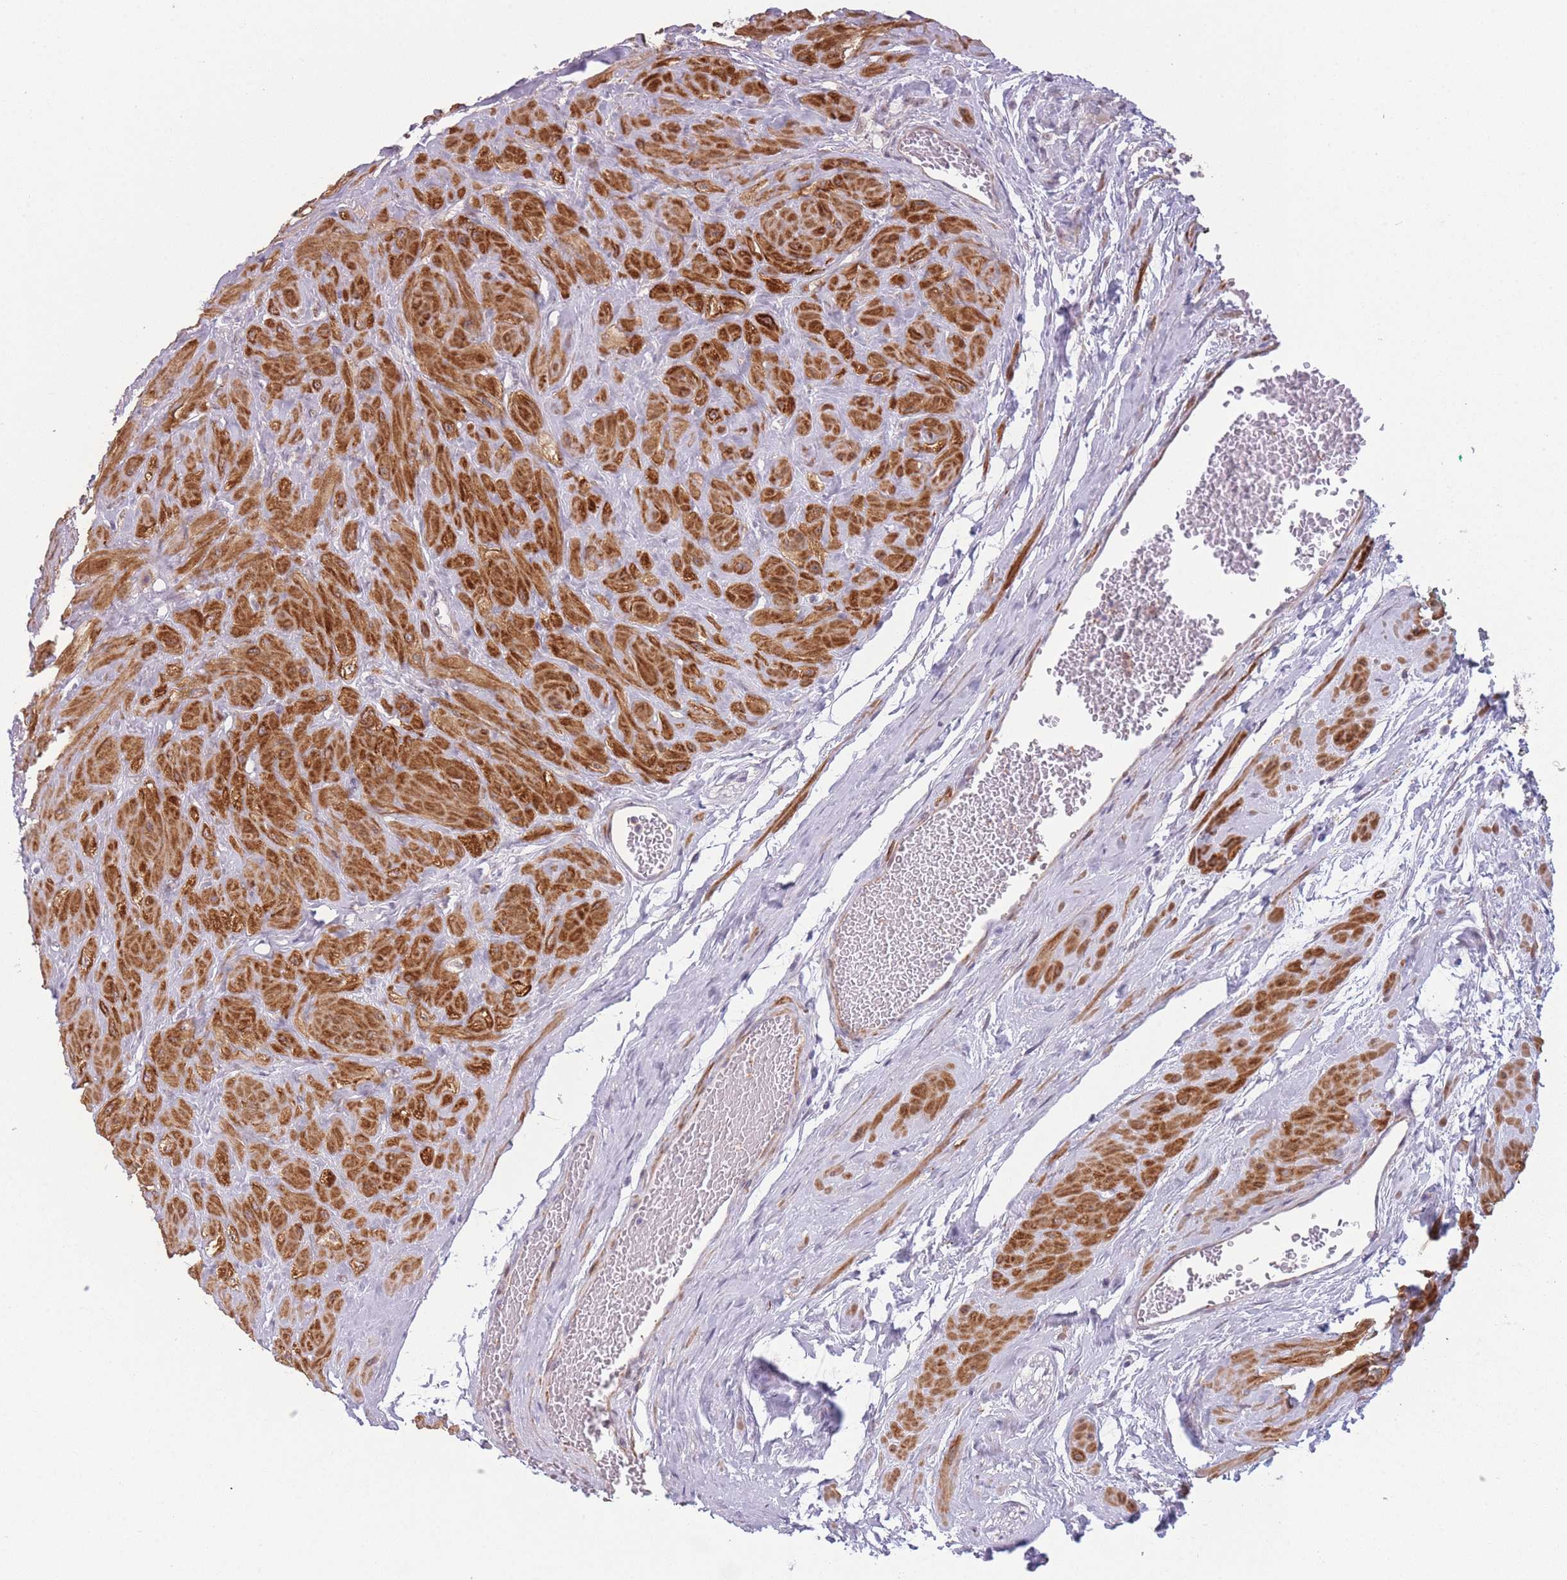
{"staining": {"intensity": "moderate", "quantity": ">75%", "location": "nuclear"}, "tissue": "seminal vesicle", "cell_type": "Glandular cells", "image_type": "normal", "snomed": [{"axis": "morphology", "description": "Normal tissue, NOS"}, {"axis": "topography", "description": "Seminal veicle"}, {"axis": "topography", "description": "Peripheral nerve tissue"}], "caption": "Moderate nuclear positivity for a protein is present in about >75% of glandular cells of benign seminal vesicle using immunohistochemistry.", "gene": "SIN3B", "patient": {"sex": "male", "age": 60}}